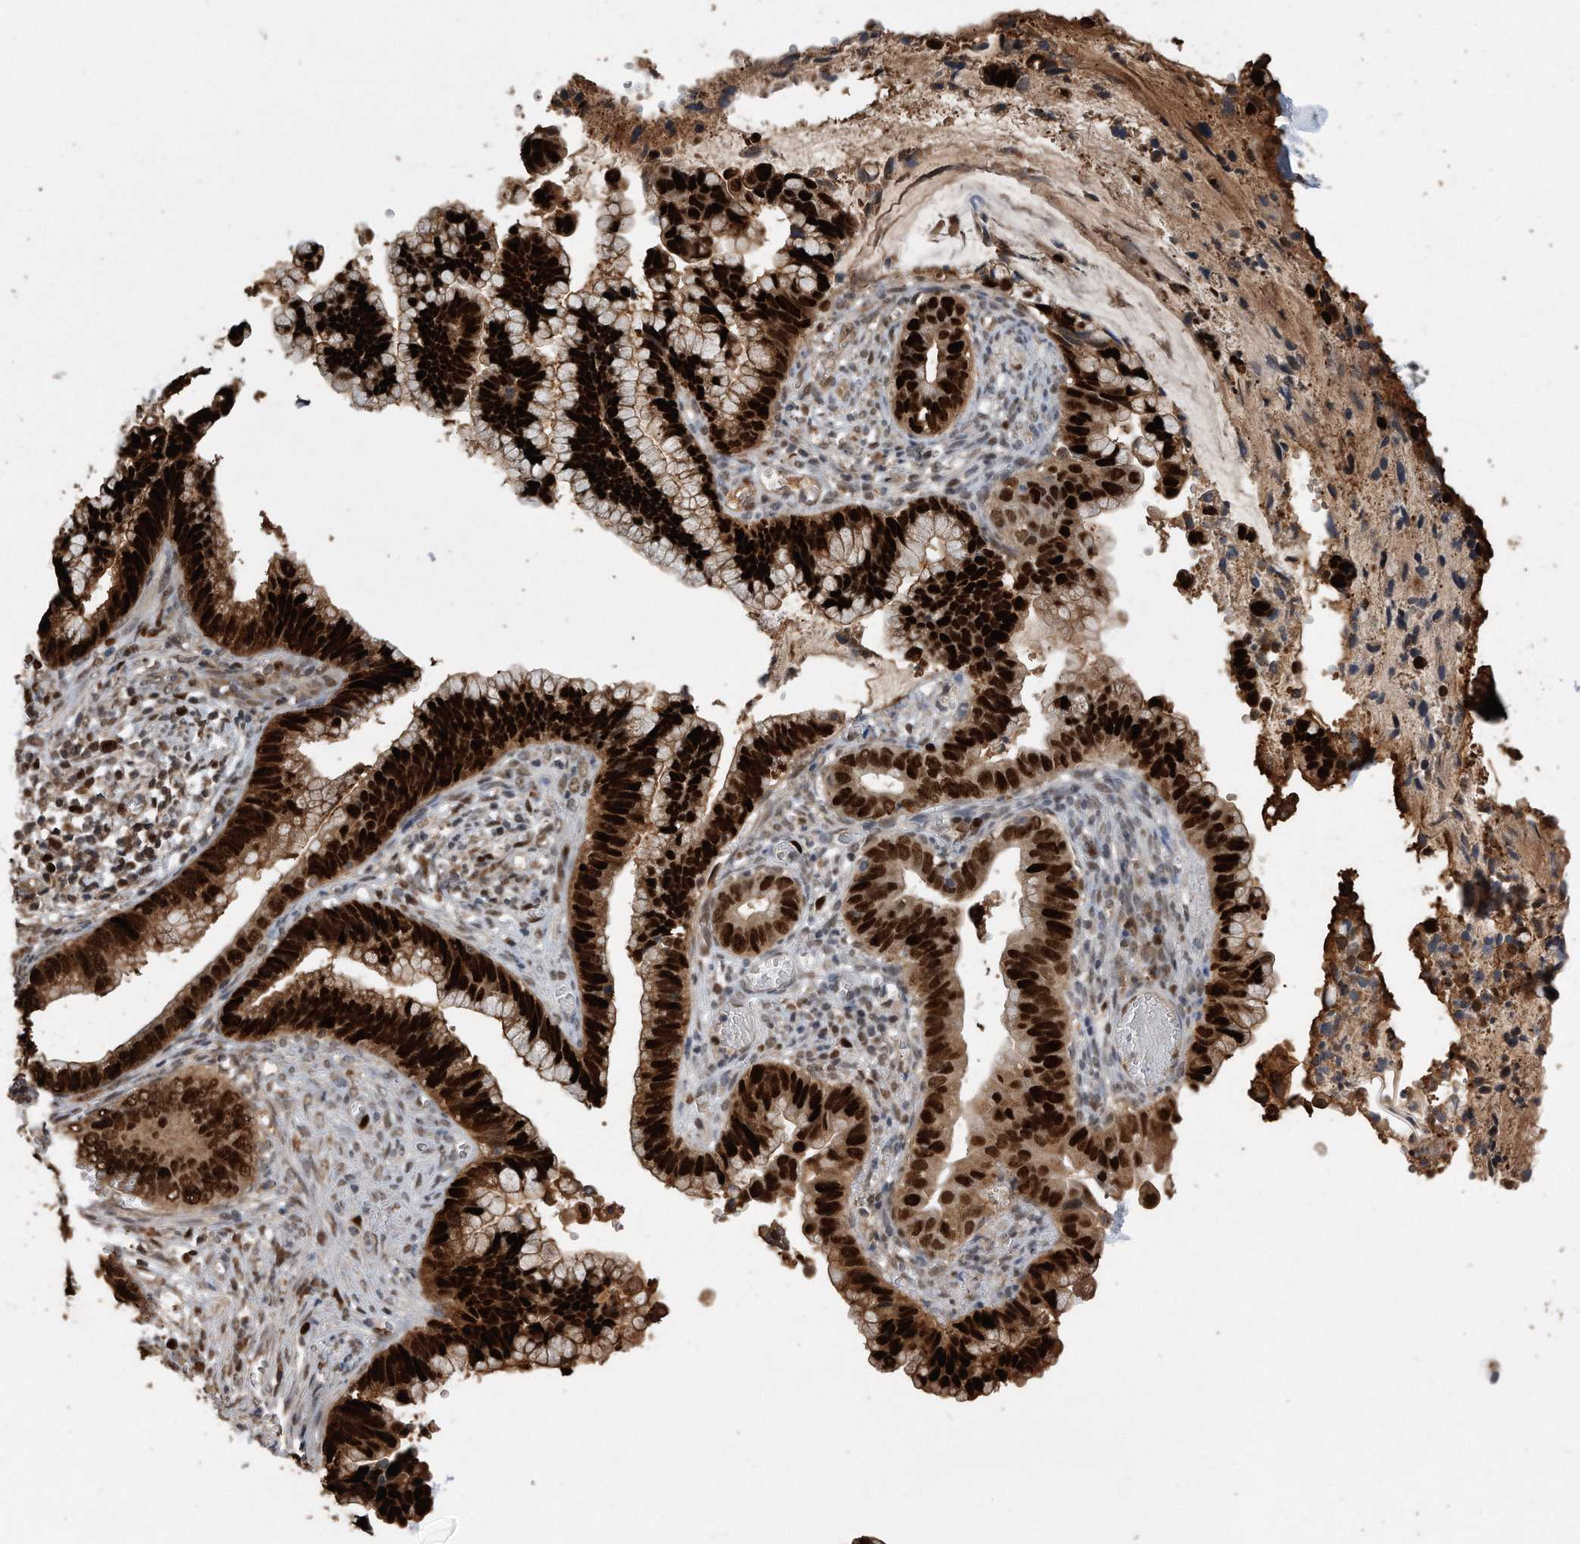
{"staining": {"intensity": "strong", "quantity": ">75%", "location": "cytoplasmic/membranous,nuclear"}, "tissue": "cervical cancer", "cell_type": "Tumor cells", "image_type": "cancer", "snomed": [{"axis": "morphology", "description": "Adenocarcinoma, NOS"}, {"axis": "topography", "description": "Cervix"}], "caption": "Cervical cancer was stained to show a protein in brown. There is high levels of strong cytoplasmic/membranous and nuclear expression in approximately >75% of tumor cells.", "gene": "PCNA", "patient": {"sex": "female", "age": 44}}